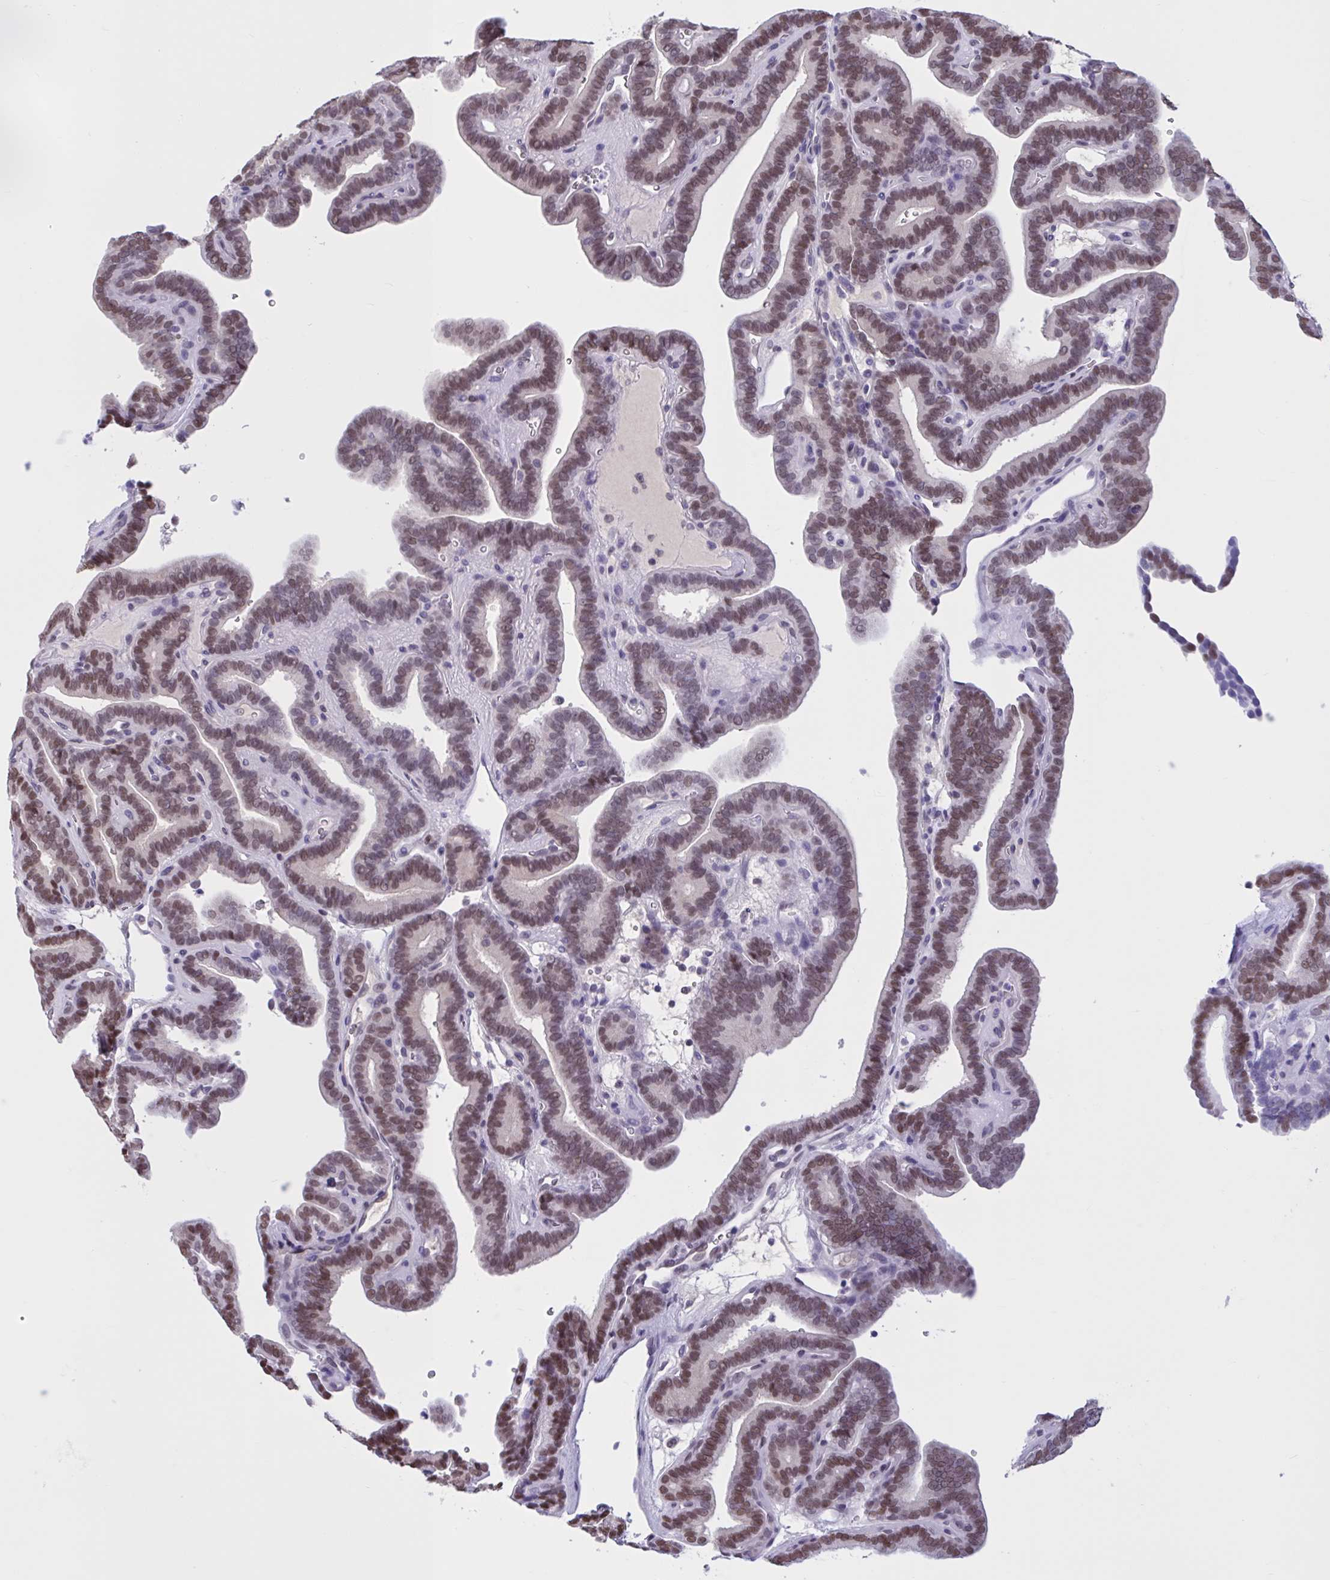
{"staining": {"intensity": "moderate", "quantity": ">75%", "location": "nuclear"}, "tissue": "thyroid cancer", "cell_type": "Tumor cells", "image_type": "cancer", "snomed": [{"axis": "morphology", "description": "Papillary adenocarcinoma, NOS"}, {"axis": "topography", "description": "Thyroid gland"}], "caption": "Immunohistochemical staining of human thyroid papillary adenocarcinoma reveals medium levels of moderate nuclear protein staining in about >75% of tumor cells.", "gene": "RBL1", "patient": {"sex": "female", "age": 21}}